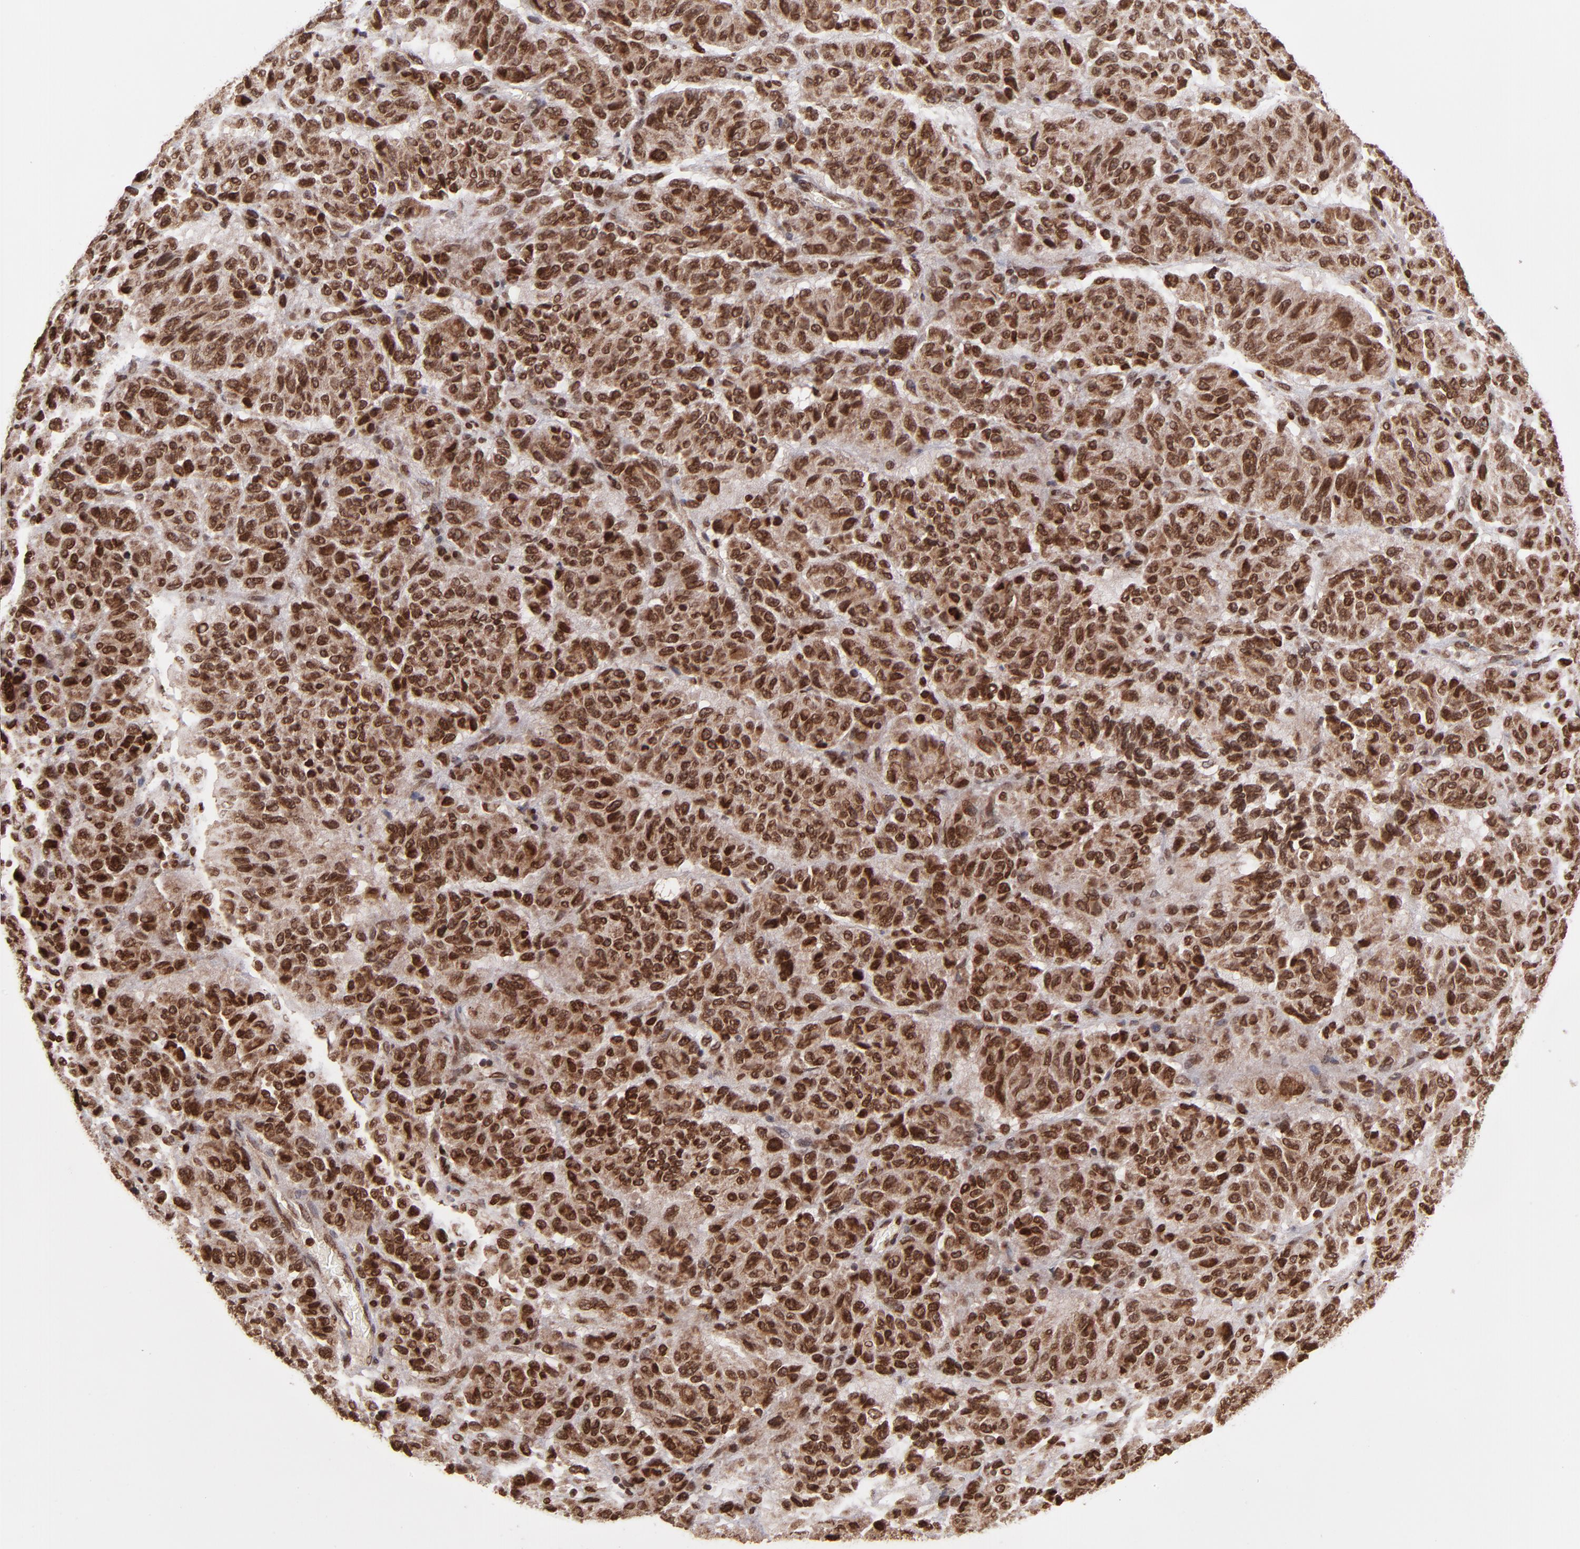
{"staining": {"intensity": "strong", "quantity": ">75%", "location": "cytoplasmic/membranous,nuclear"}, "tissue": "melanoma", "cell_type": "Tumor cells", "image_type": "cancer", "snomed": [{"axis": "morphology", "description": "Malignant melanoma, Metastatic site"}, {"axis": "topography", "description": "Lung"}], "caption": "A histopathology image of human melanoma stained for a protein shows strong cytoplasmic/membranous and nuclear brown staining in tumor cells.", "gene": "TOP1MT", "patient": {"sex": "male", "age": 64}}